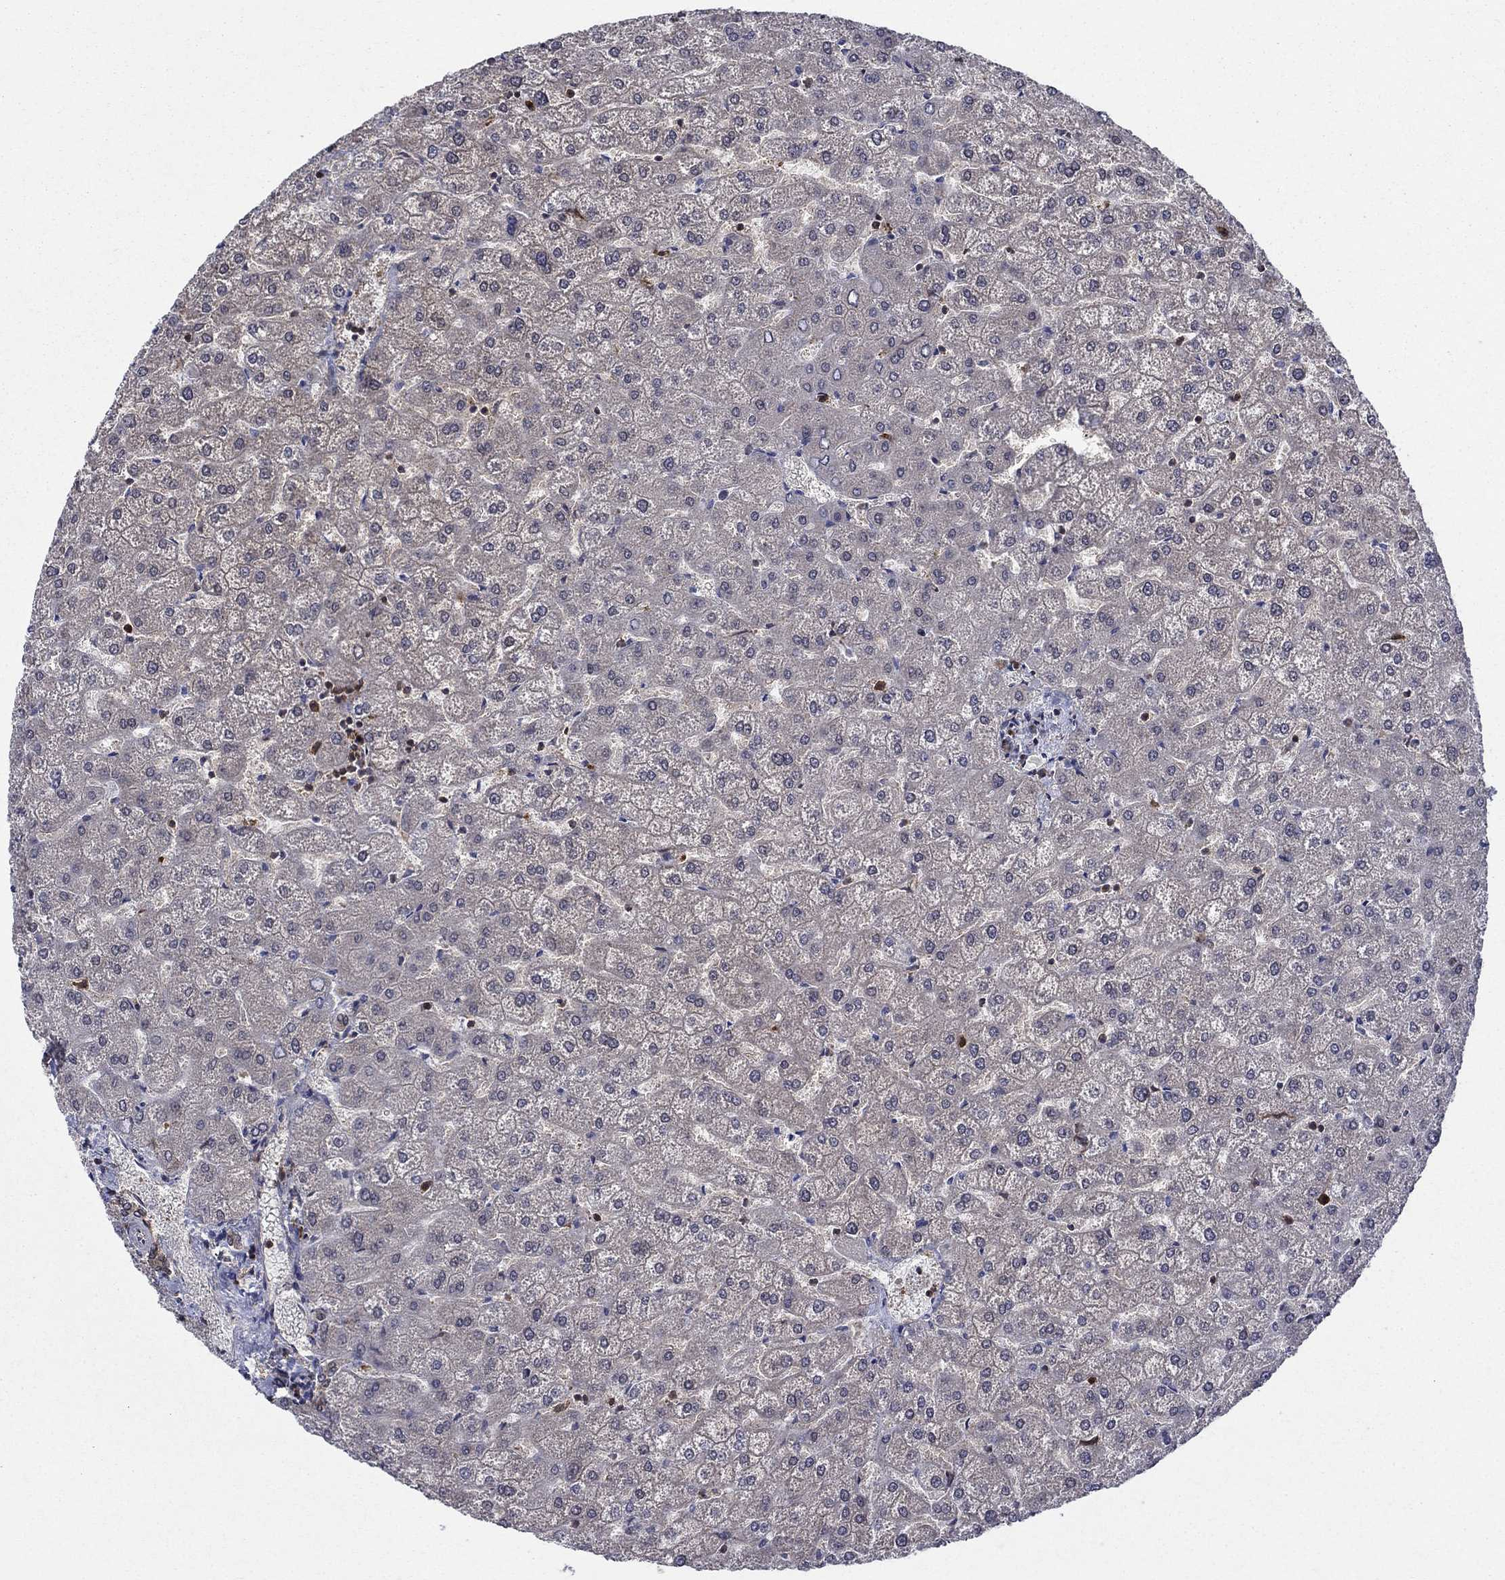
{"staining": {"intensity": "weak", "quantity": ">75%", "location": "cytoplasmic/membranous"}, "tissue": "liver", "cell_type": "Cholangiocytes", "image_type": "normal", "snomed": [{"axis": "morphology", "description": "Normal tissue, NOS"}, {"axis": "topography", "description": "Liver"}], "caption": "IHC (DAB) staining of benign human liver shows weak cytoplasmic/membranous protein staining in approximately >75% of cholangiocytes.", "gene": "CACYBP", "patient": {"sex": "female", "age": 32}}